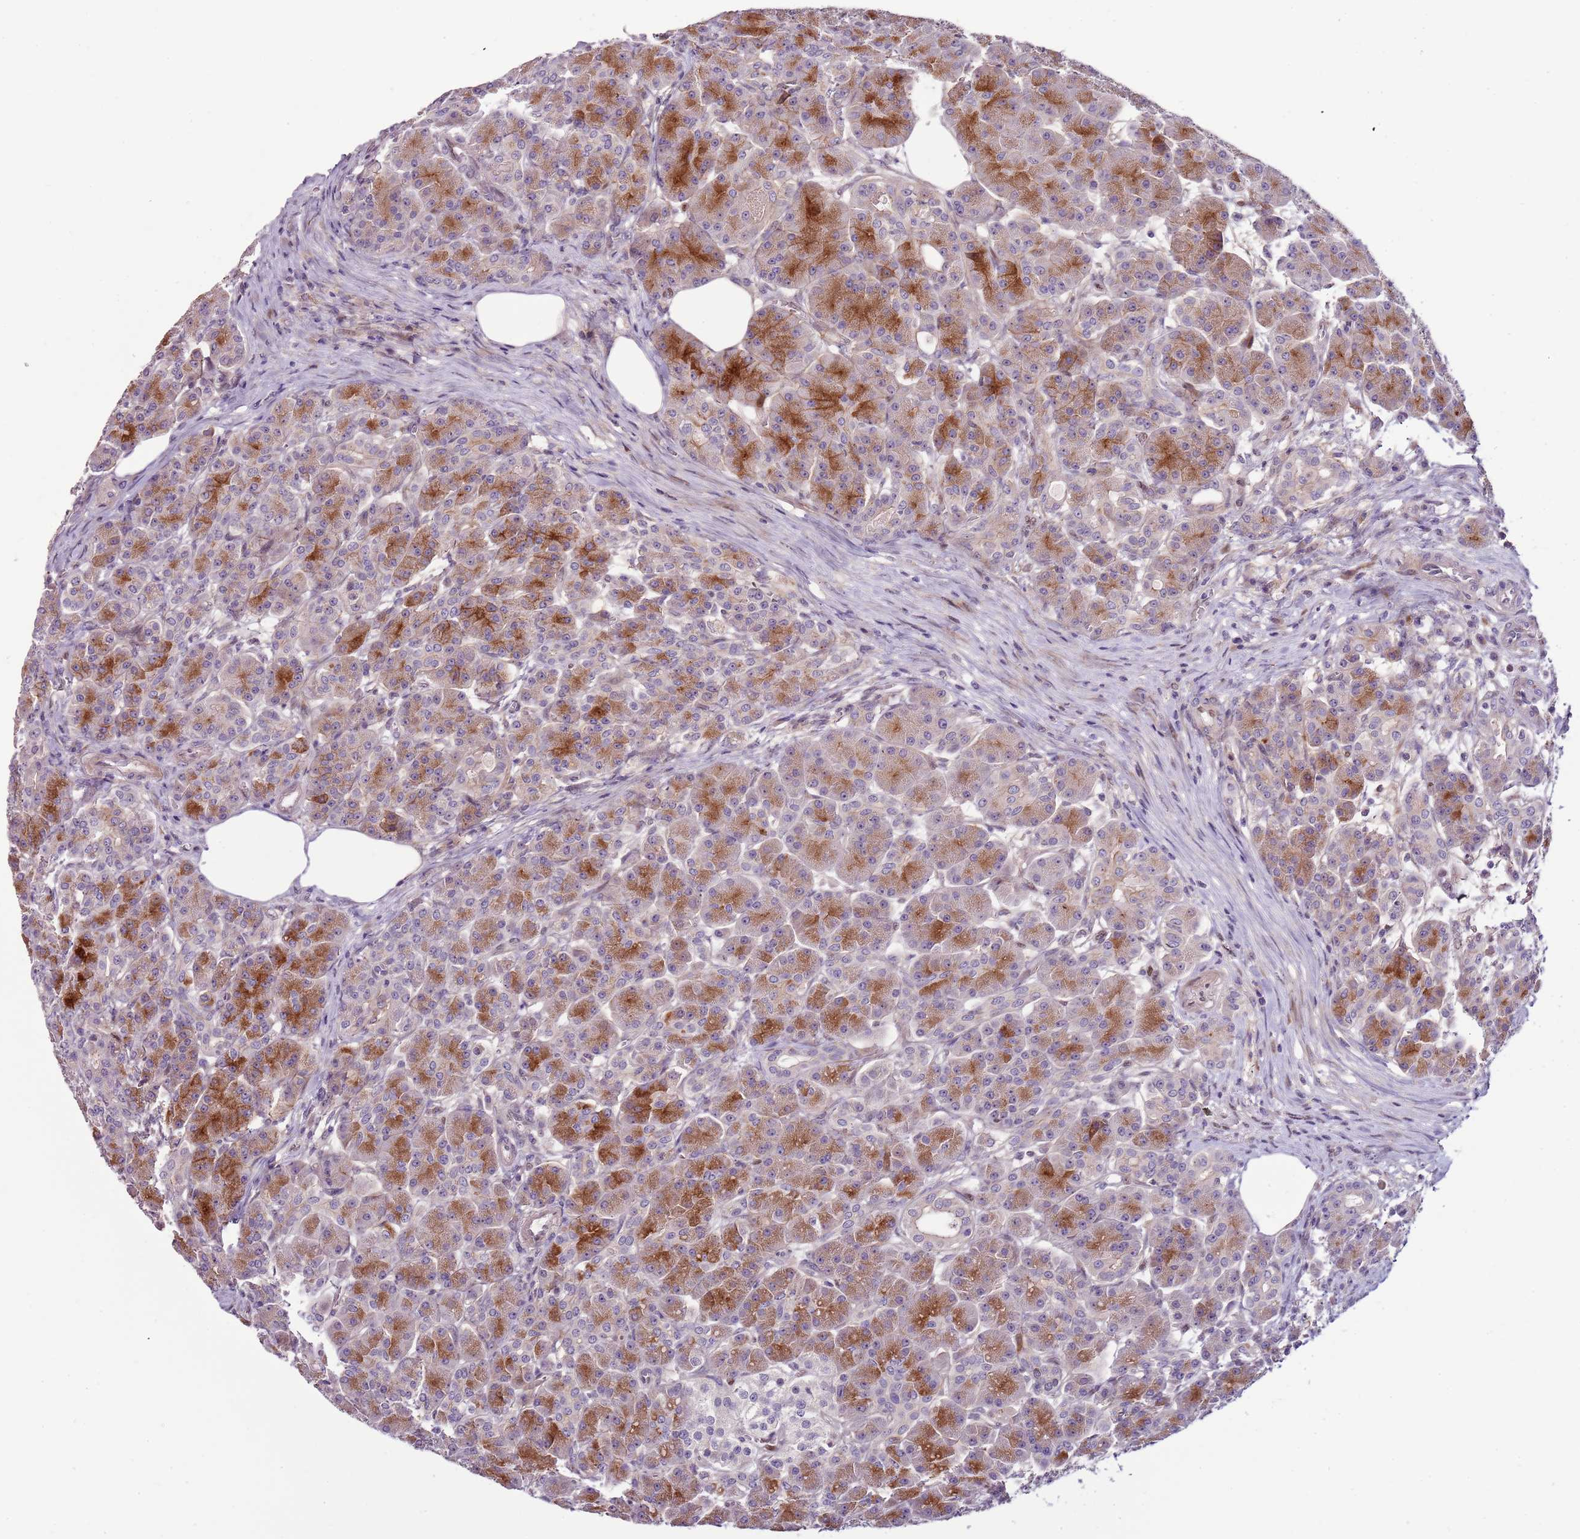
{"staining": {"intensity": "moderate", "quantity": "25%-75%", "location": "cytoplasmic/membranous"}, "tissue": "pancreas", "cell_type": "Exocrine glandular cells", "image_type": "normal", "snomed": [{"axis": "morphology", "description": "Normal tissue, NOS"}, {"axis": "topography", "description": "Pancreas"}], "caption": "DAB (3,3'-diaminobenzidine) immunohistochemical staining of unremarkable human pancreas exhibits moderate cytoplasmic/membranous protein staining in approximately 25%-75% of exocrine glandular cells. (DAB (3,3'-diaminobenzidine) IHC with brightfield microscopy, high magnification).", "gene": "NKX2", "patient": {"sex": "male", "age": 63}}